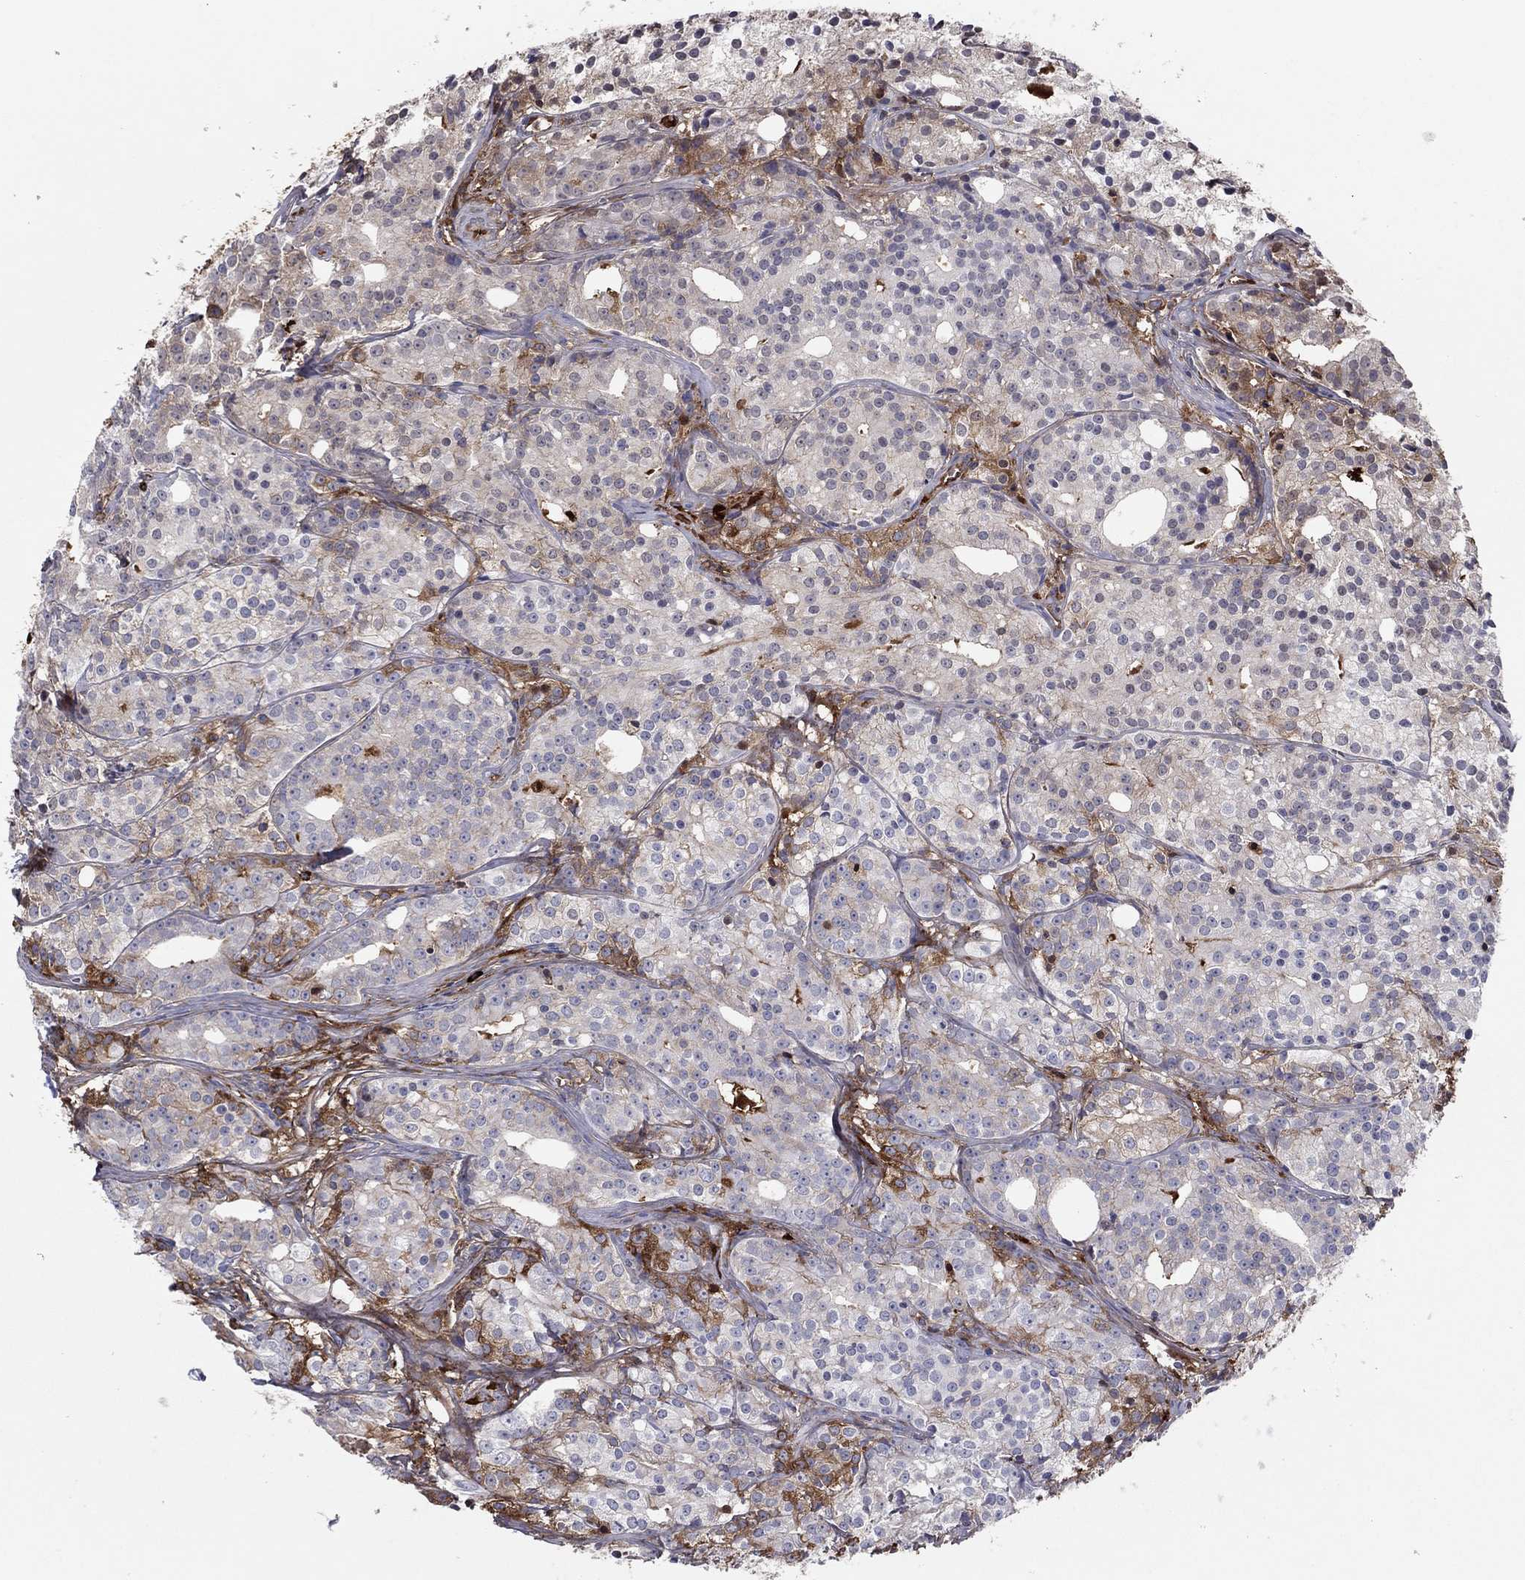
{"staining": {"intensity": "moderate", "quantity": "<25%", "location": "cytoplasmic/membranous"}, "tissue": "prostate cancer", "cell_type": "Tumor cells", "image_type": "cancer", "snomed": [{"axis": "morphology", "description": "Adenocarcinoma, Medium grade"}, {"axis": "topography", "description": "Prostate"}], "caption": "Immunohistochemical staining of prostate medium-grade adenocarcinoma reveals low levels of moderate cytoplasmic/membranous protein positivity in approximately <25% of tumor cells. The protein of interest is stained brown, and the nuclei are stained in blue (DAB IHC with brightfield microscopy, high magnification).", "gene": "HPX", "patient": {"sex": "male", "age": 74}}